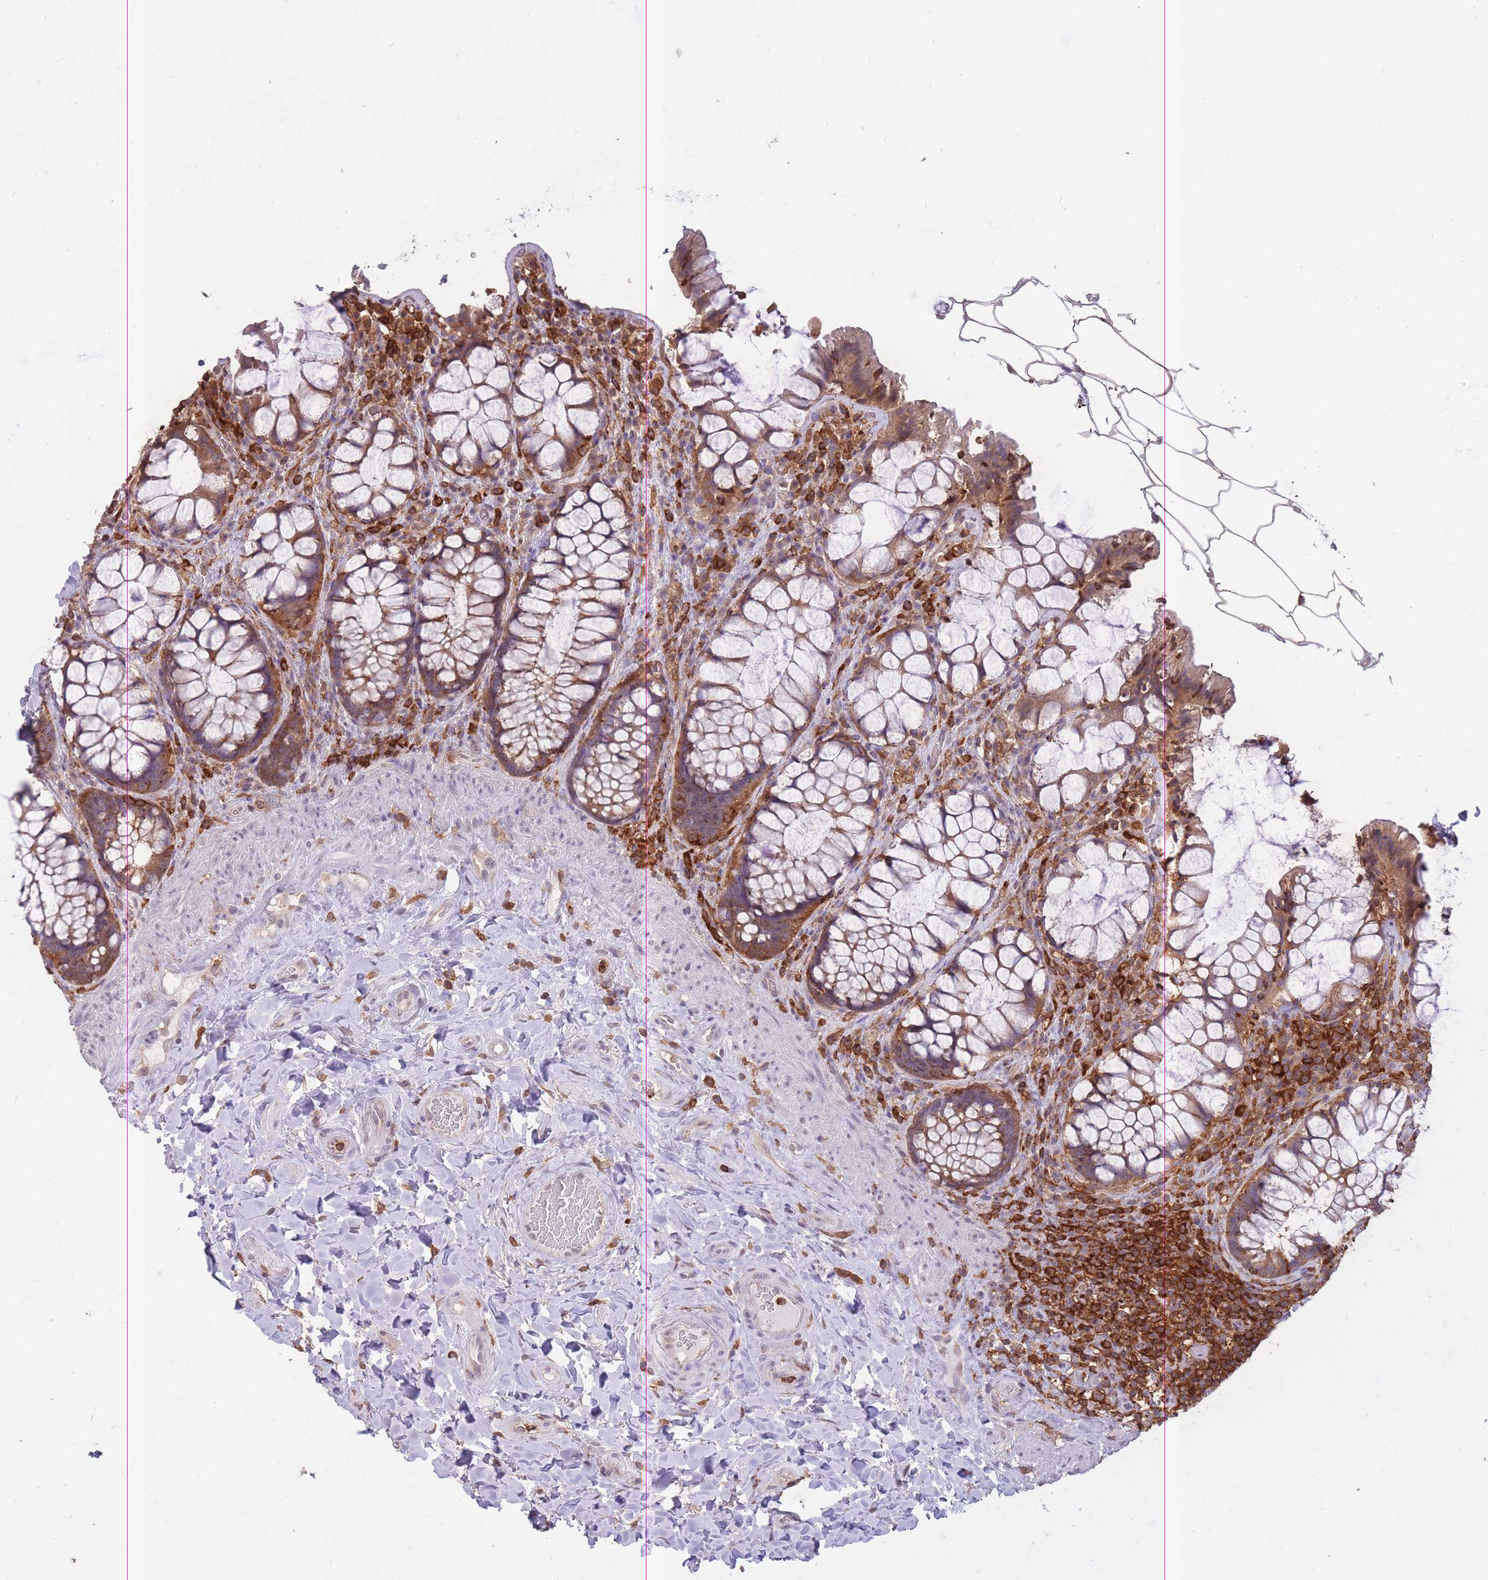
{"staining": {"intensity": "moderate", "quantity": ">75%", "location": "cytoplasmic/membranous"}, "tissue": "rectum", "cell_type": "Glandular cells", "image_type": "normal", "snomed": [{"axis": "morphology", "description": "Normal tissue, NOS"}, {"axis": "topography", "description": "Rectum"}], "caption": "DAB (3,3'-diaminobenzidine) immunohistochemical staining of unremarkable rectum shows moderate cytoplasmic/membranous protein positivity in approximately >75% of glandular cells. Using DAB (brown) and hematoxylin (blue) stains, captured at high magnification using brightfield microscopy.", "gene": "GMIP", "patient": {"sex": "female", "age": 58}}